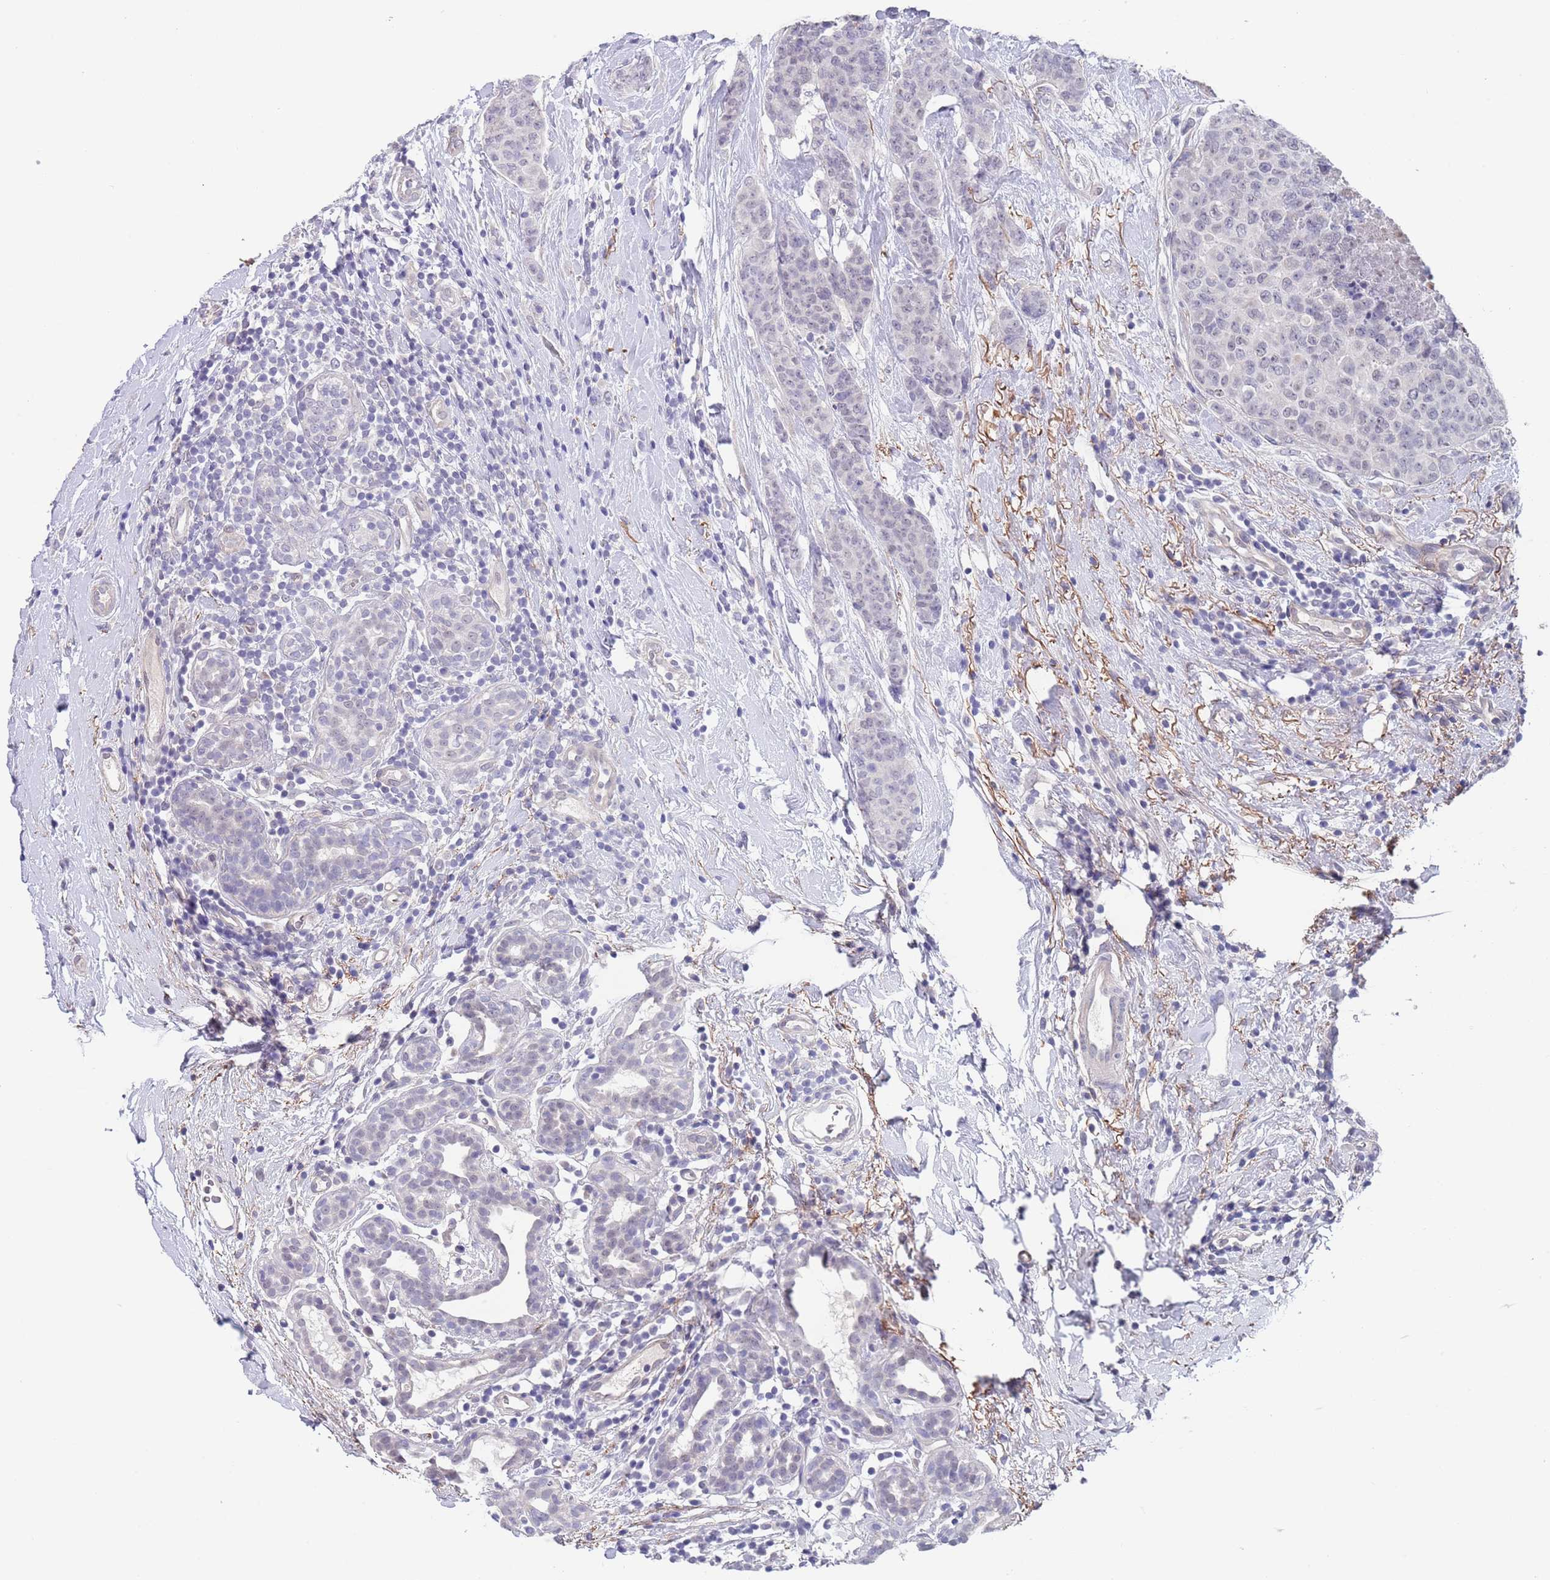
{"staining": {"intensity": "negative", "quantity": "none", "location": "none"}, "tissue": "breast cancer", "cell_type": "Tumor cells", "image_type": "cancer", "snomed": [{"axis": "morphology", "description": "Duct carcinoma"}, {"axis": "topography", "description": "Breast"}], "caption": "This is an immunohistochemistry (IHC) image of human invasive ductal carcinoma (breast). There is no staining in tumor cells.", "gene": "RNF169", "patient": {"sex": "female", "age": 40}}